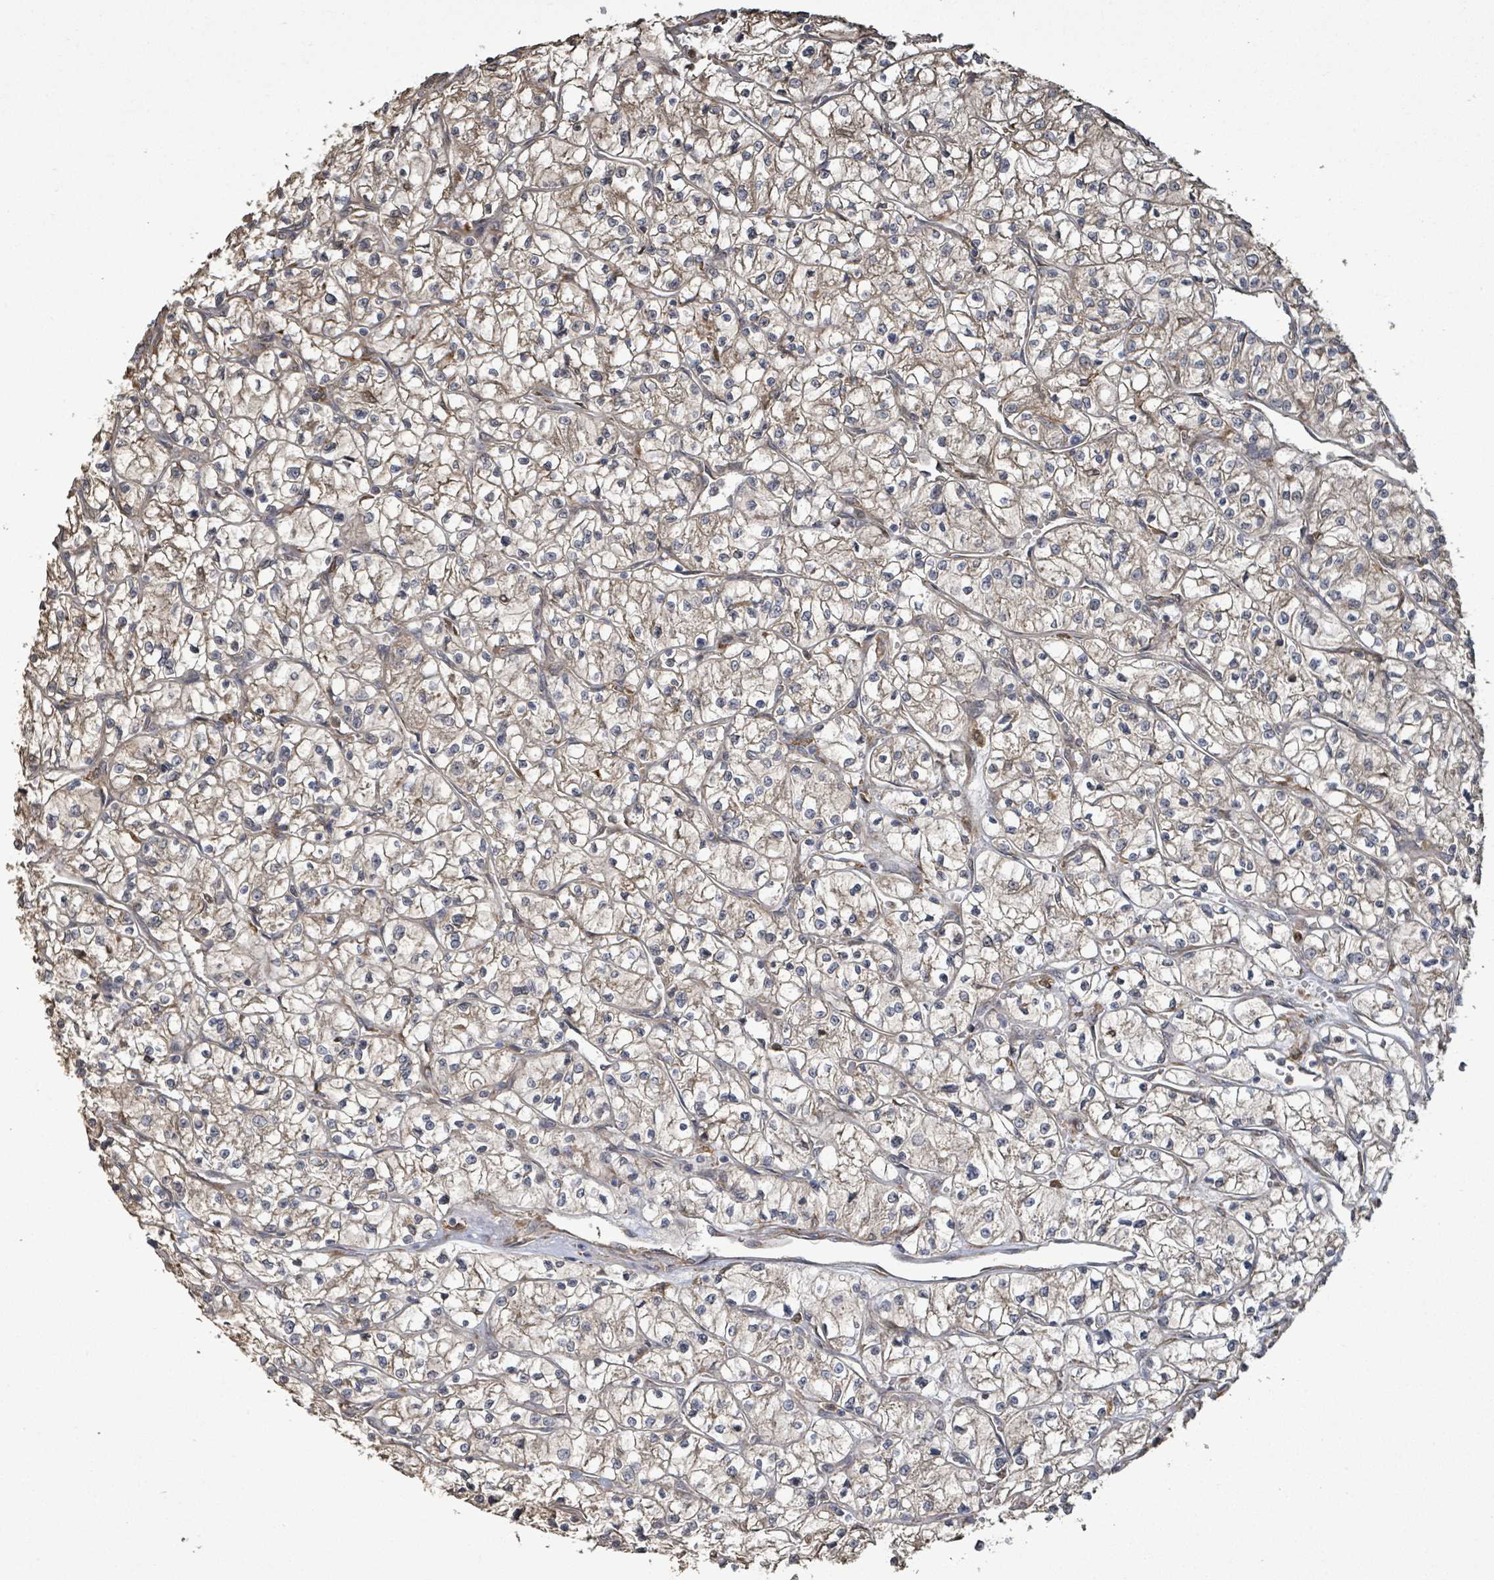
{"staining": {"intensity": "moderate", "quantity": ">75%", "location": "cytoplasmic/membranous"}, "tissue": "renal cancer", "cell_type": "Tumor cells", "image_type": "cancer", "snomed": [{"axis": "morphology", "description": "Adenocarcinoma, NOS"}, {"axis": "topography", "description": "Kidney"}], "caption": "Protein staining of renal adenocarcinoma tissue exhibits moderate cytoplasmic/membranous expression in about >75% of tumor cells.", "gene": "ARPIN", "patient": {"sex": "female", "age": 64}}